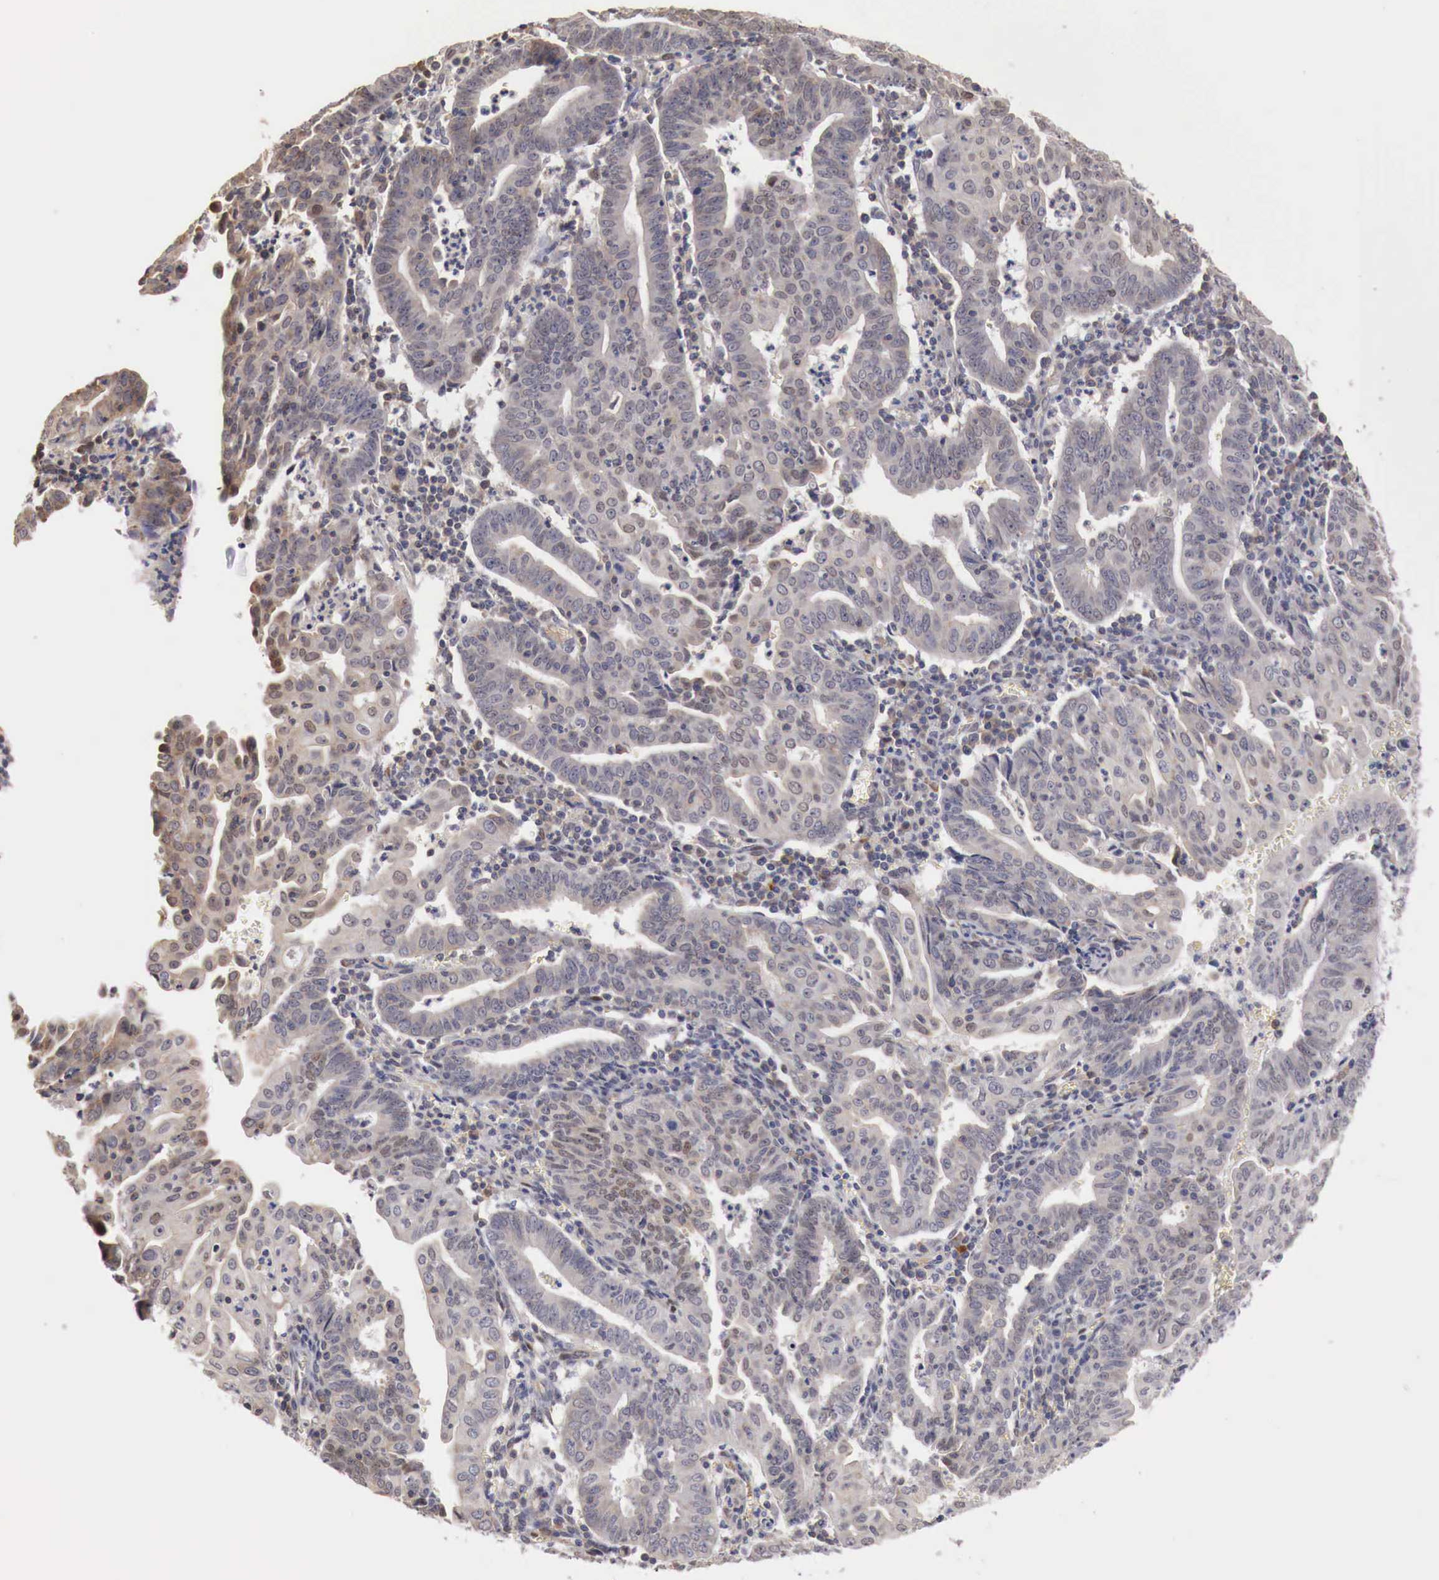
{"staining": {"intensity": "negative", "quantity": "none", "location": "none"}, "tissue": "endometrial cancer", "cell_type": "Tumor cells", "image_type": "cancer", "snomed": [{"axis": "morphology", "description": "Adenocarcinoma, NOS"}, {"axis": "topography", "description": "Endometrium"}], "caption": "Tumor cells are negative for protein expression in human endometrial cancer (adenocarcinoma). (DAB immunohistochemistry visualized using brightfield microscopy, high magnification).", "gene": "KHDRBS2", "patient": {"sex": "female", "age": 60}}